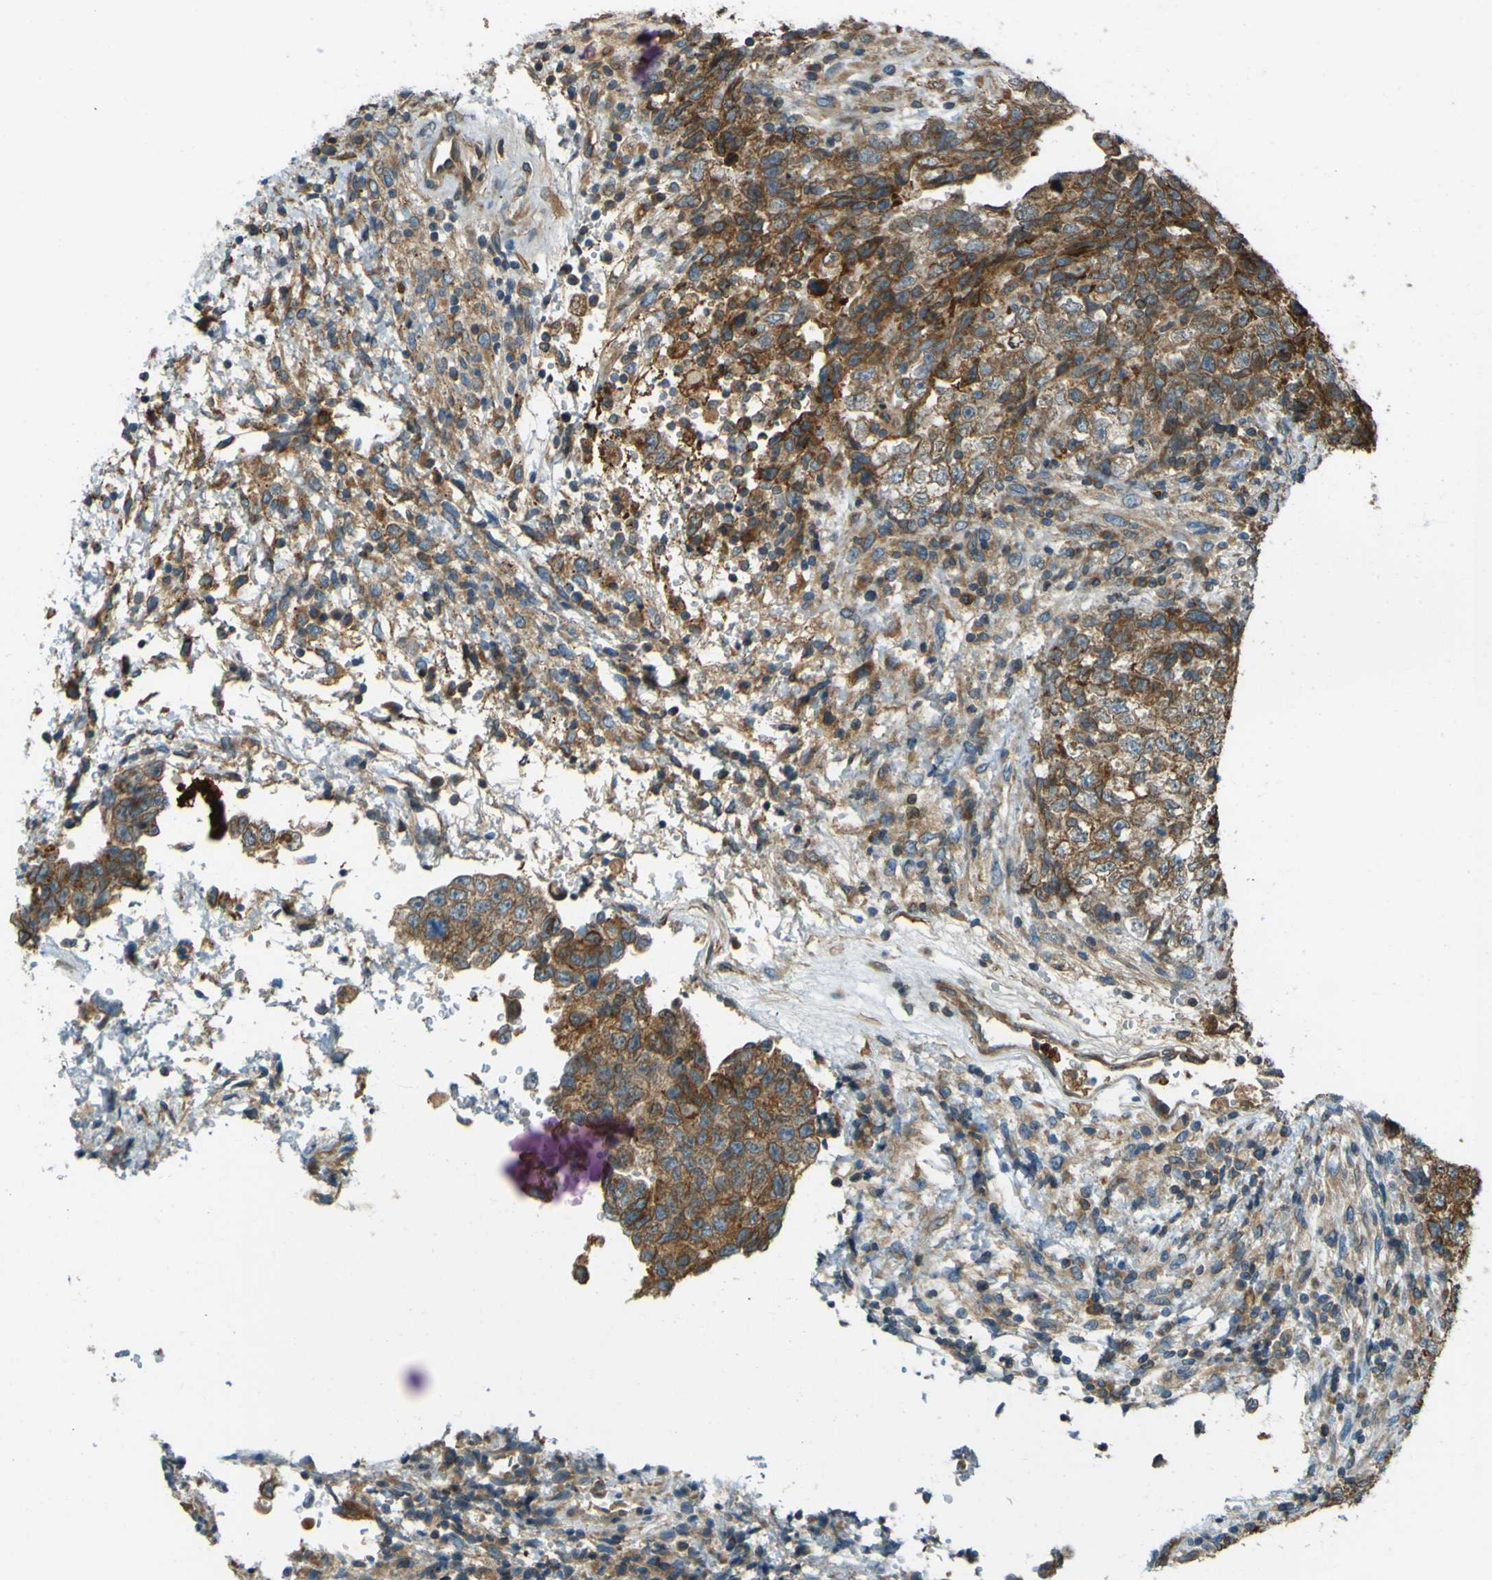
{"staining": {"intensity": "moderate", "quantity": ">75%", "location": "cytoplasmic/membranous"}, "tissue": "testis cancer", "cell_type": "Tumor cells", "image_type": "cancer", "snomed": [{"axis": "morphology", "description": "Carcinoma, Embryonal, NOS"}, {"axis": "topography", "description": "Testis"}], "caption": "High-power microscopy captured an immunohistochemistry (IHC) image of embryonal carcinoma (testis), revealing moderate cytoplasmic/membranous expression in about >75% of tumor cells. Immunohistochemistry (ihc) stains the protein in brown and the nuclei are stained blue.", "gene": "LPCAT1", "patient": {"sex": "male", "age": 36}}